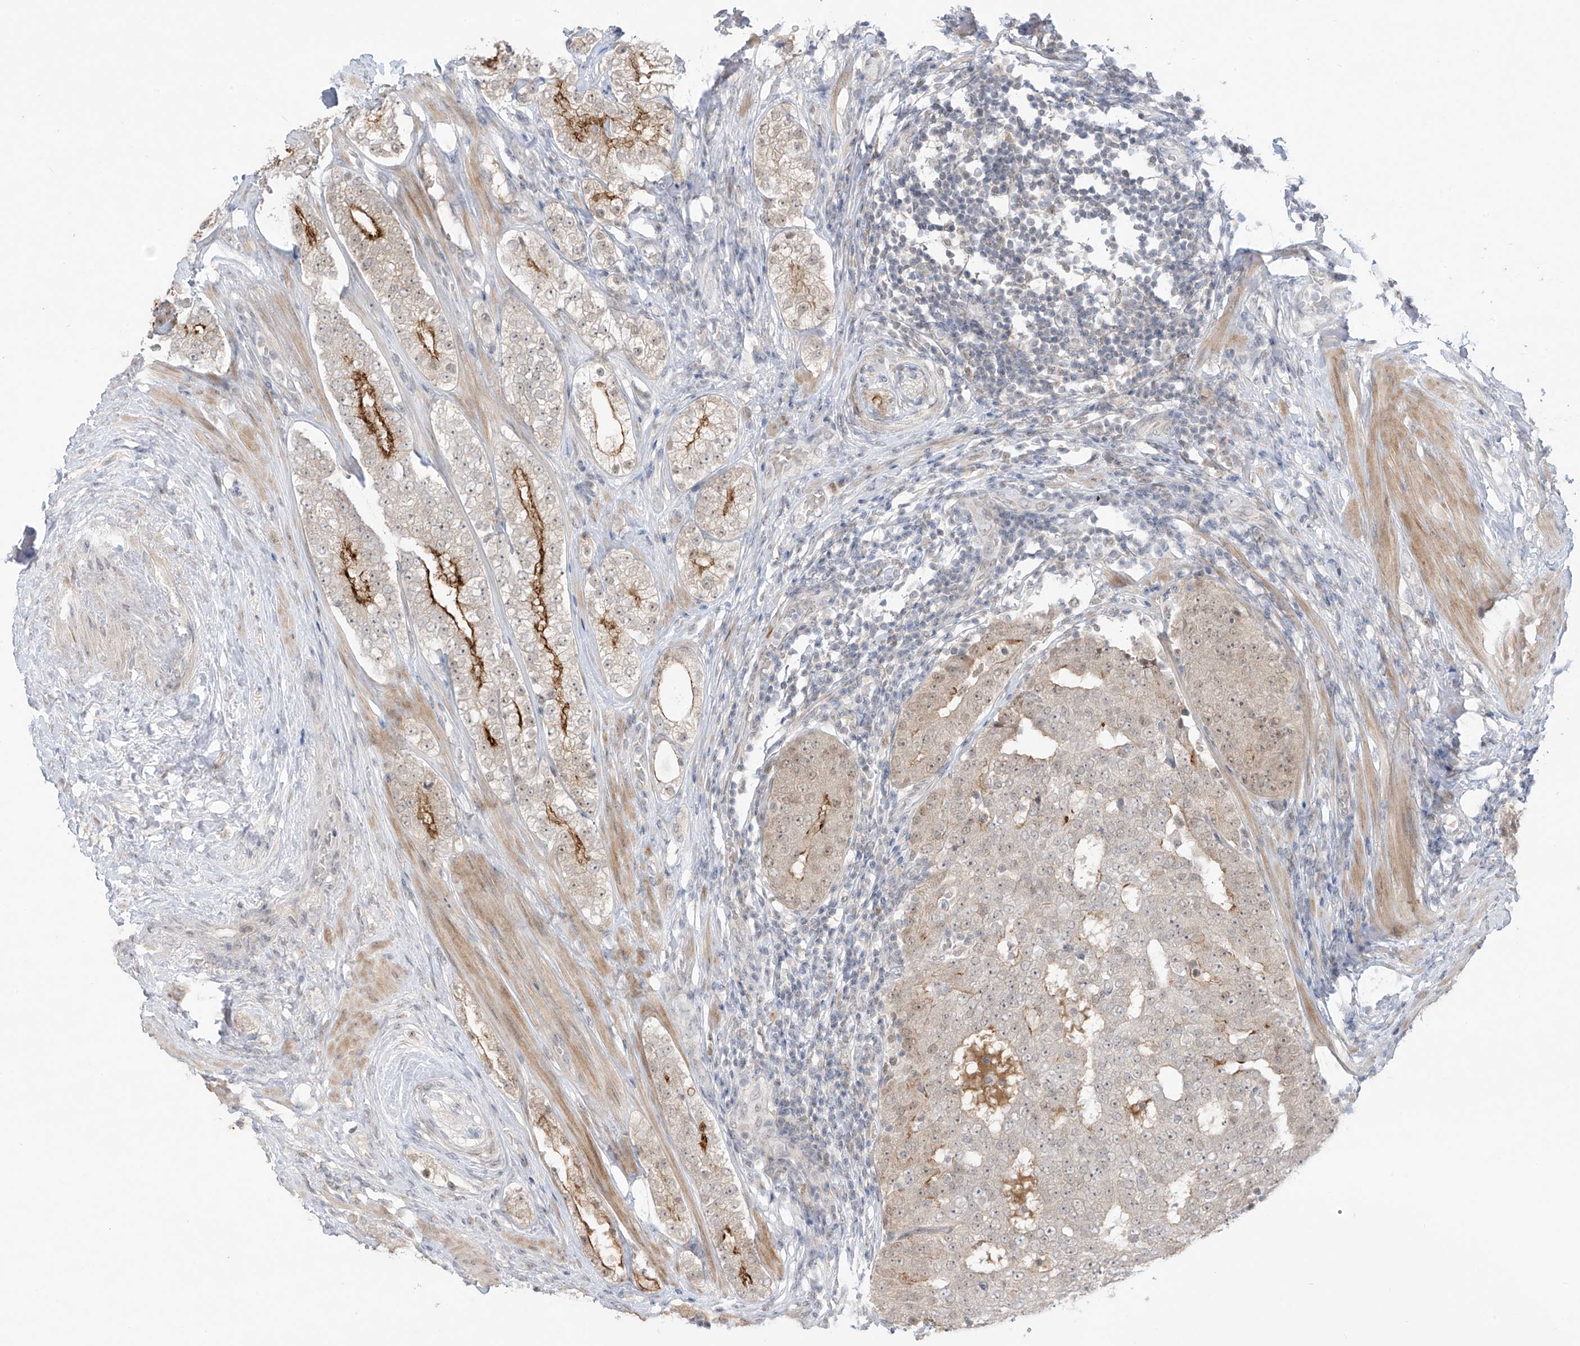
{"staining": {"intensity": "strong", "quantity": "<25%", "location": "cytoplasmic/membranous"}, "tissue": "prostate cancer", "cell_type": "Tumor cells", "image_type": "cancer", "snomed": [{"axis": "morphology", "description": "Adenocarcinoma, High grade"}, {"axis": "topography", "description": "Prostate"}], "caption": "Immunohistochemistry (IHC) micrograph of neoplastic tissue: prostate cancer (adenocarcinoma (high-grade)) stained using IHC demonstrates medium levels of strong protein expression localized specifically in the cytoplasmic/membranous of tumor cells, appearing as a cytoplasmic/membranous brown color.", "gene": "OGT", "patient": {"sex": "male", "age": 56}}